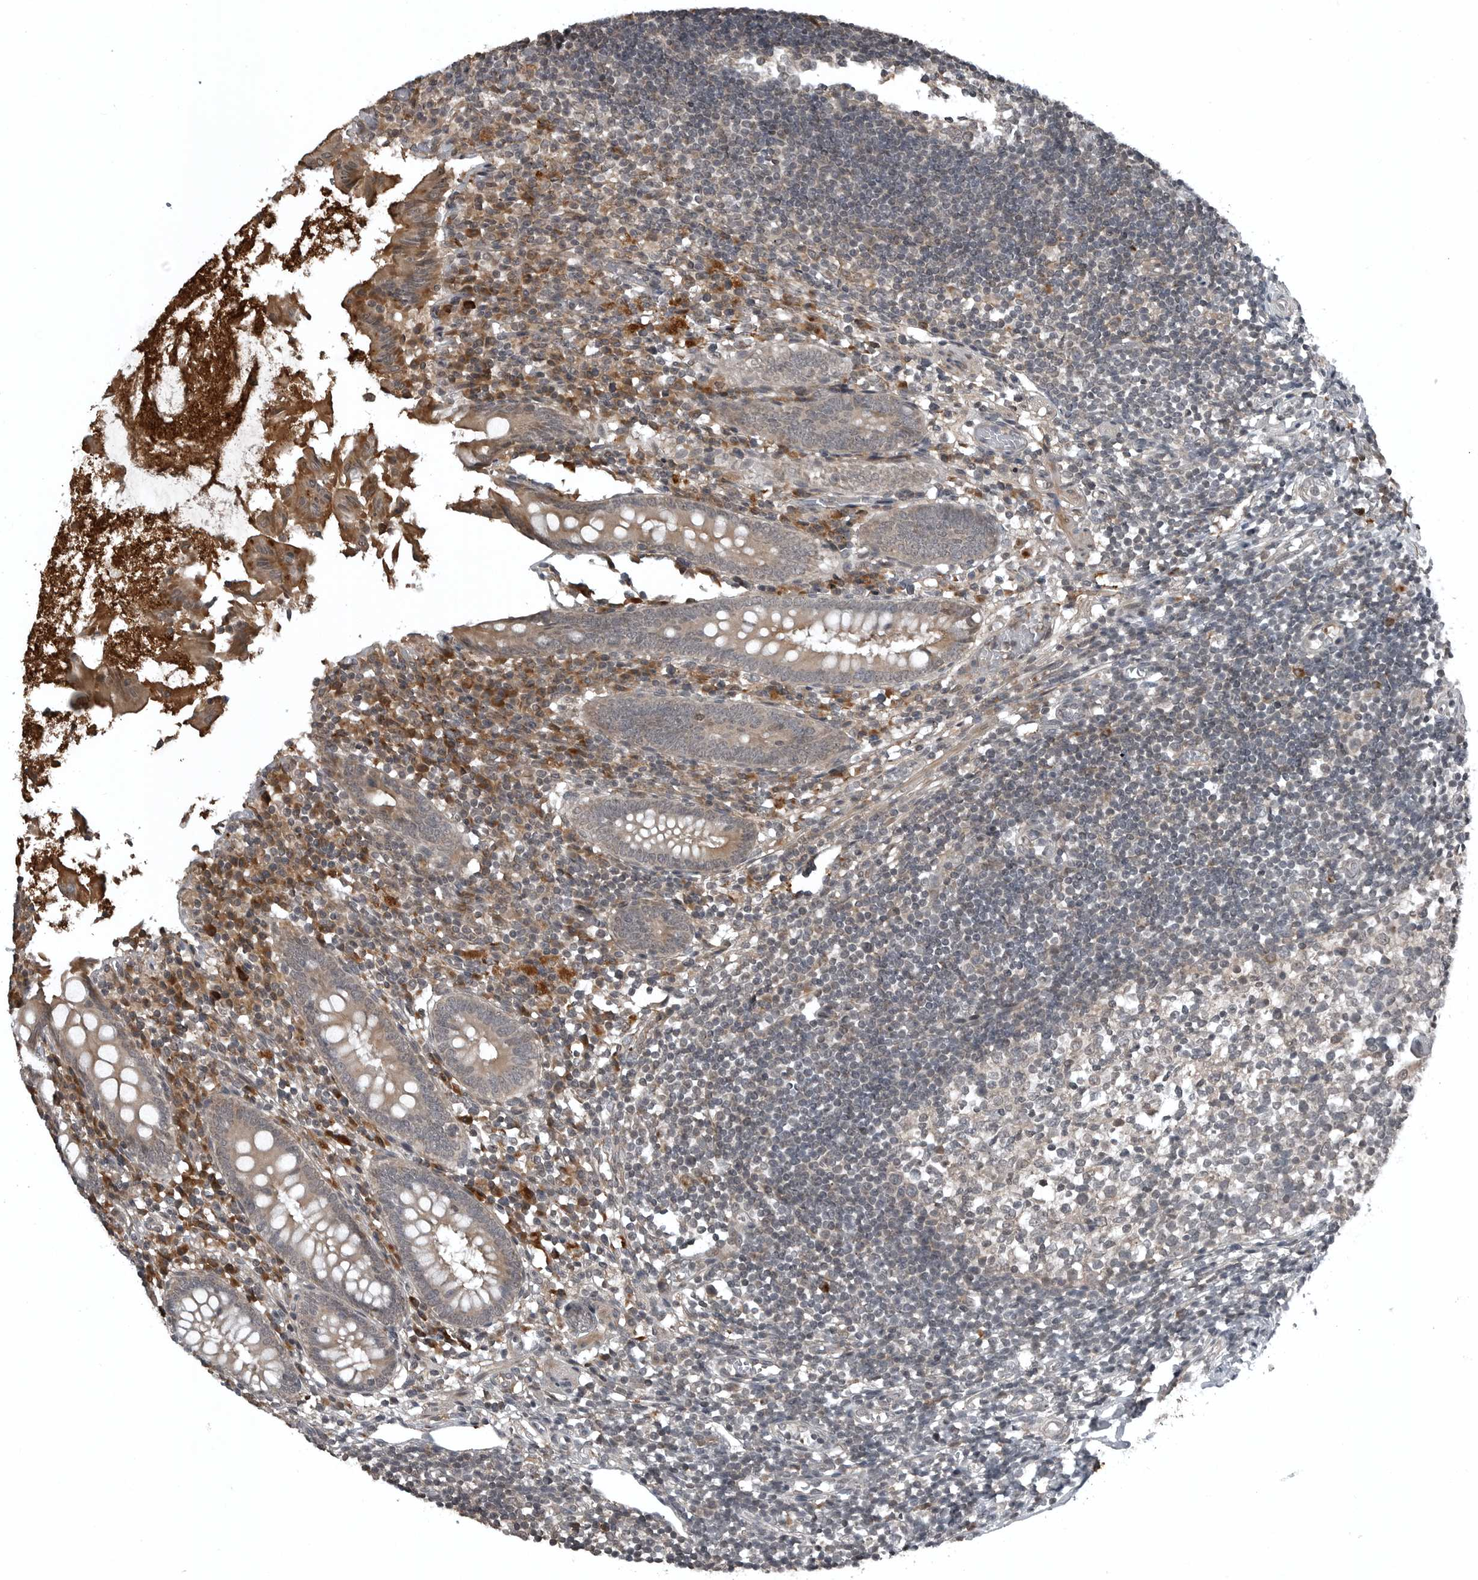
{"staining": {"intensity": "moderate", "quantity": ">75%", "location": "cytoplasmic/membranous,nuclear"}, "tissue": "appendix", "cell_type": "Glandular cells", "image_type": "normal", "snomed": [{"axis": "morphology", "description": "Normal tissue, NOS"}, {"axis": "topography", "description": "Appendix"}], "caption": "A brown stain highlights moderate cytoplasmic/membranous,nuclear expression of a protein in glandular cells of normal human appendix. (brown staining indicates protein expression, while blue staining denotes nuclei).", "gene": "GAK", "patient": {"sex": "female", "age": 17}}